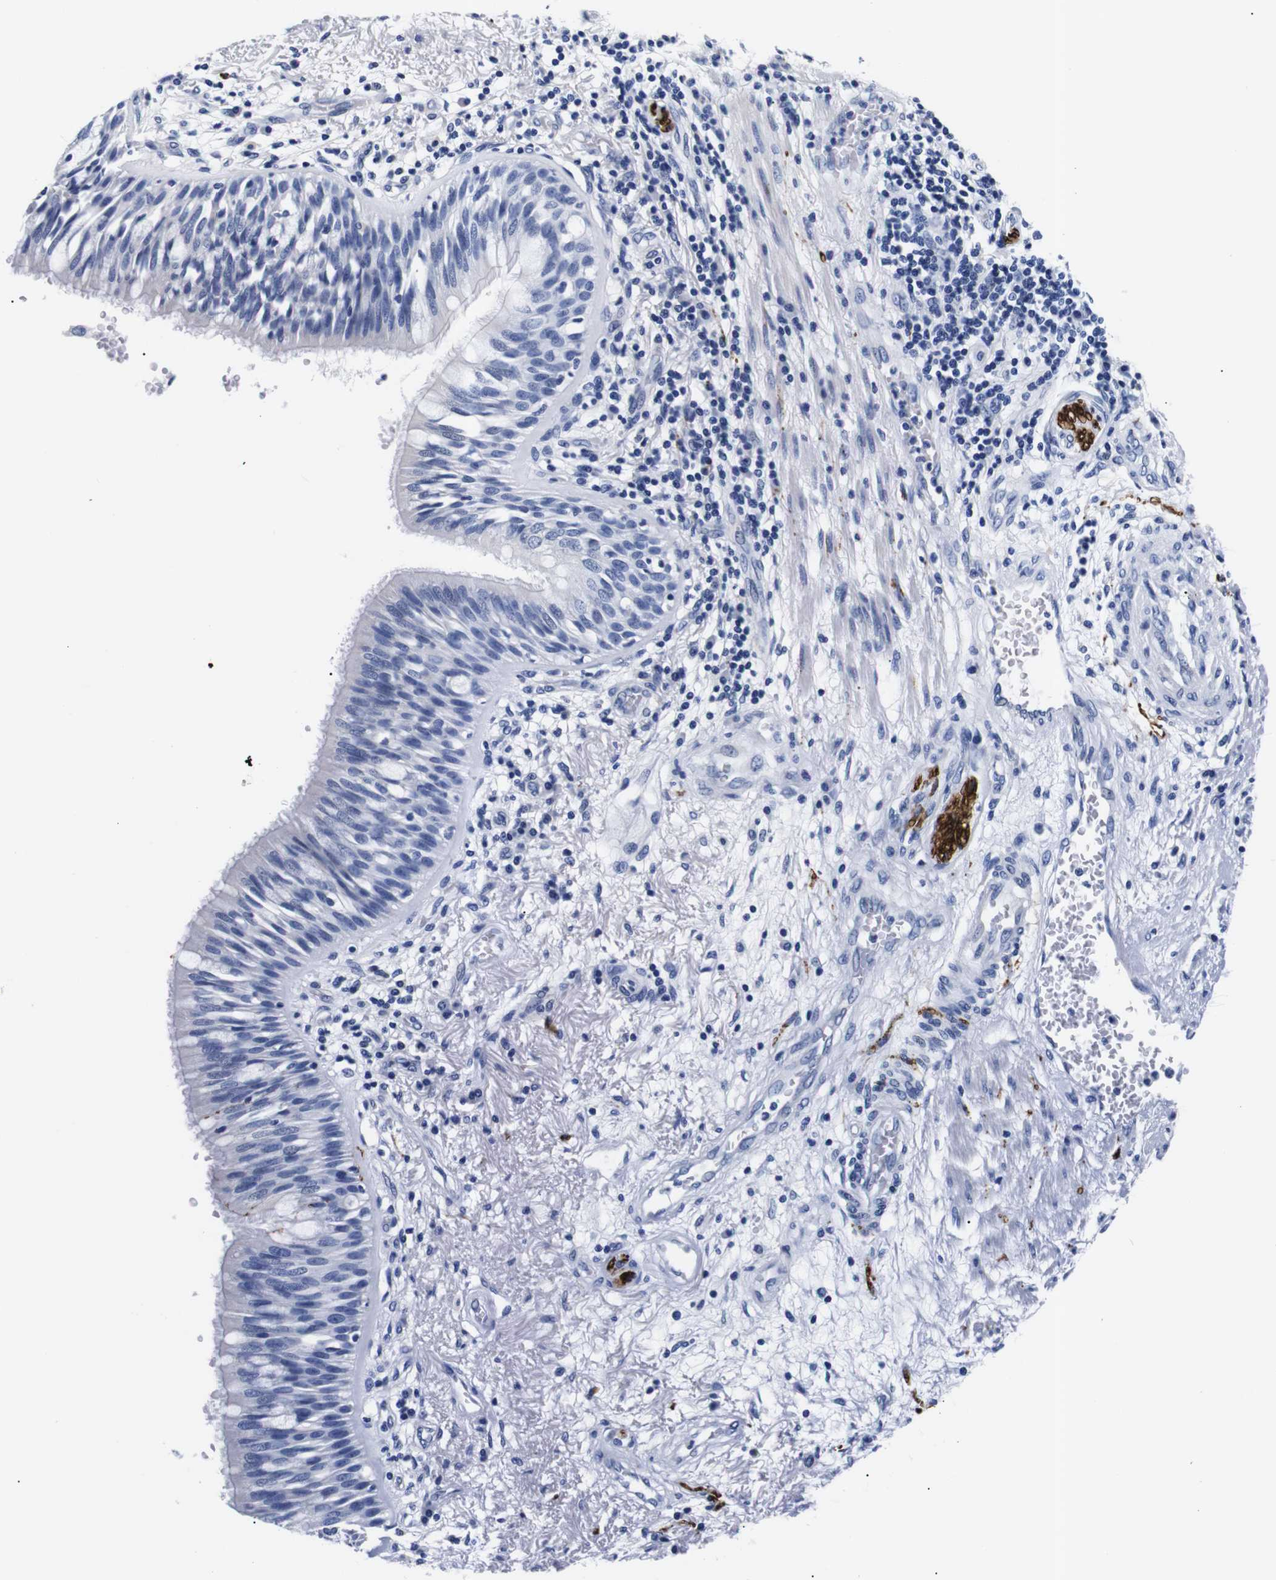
{"staining": {"intensity": "negative", "quantity": "none", "location": "none"}, "tissue": "bronchus", "cell_type": "Respiratory epithelial cells", "image_type": "normal", "snomed": [{"axis": "morphology", "description": "Normal tissue, NOS"}, {"axis": "morphology", "description": "Adenocarcinoma, NOS"}, {"axis": "morphology", "description": "Adenocarcinoma, metastatic, NOS"}, {"axis": "topography", "description": "Lymph node"}, {"axis": "topography", "description": "Bronchus"}, {"axis": "topography", "description": "Lung"}], "caption": "This is a micrograph of immunohistochemistry (IHC) staining of unremarkable bronchus, which shows no staining in respiratory epithelial cells.", "gene": "GAP43", "patient": {"sex": "female", "age": 54}}